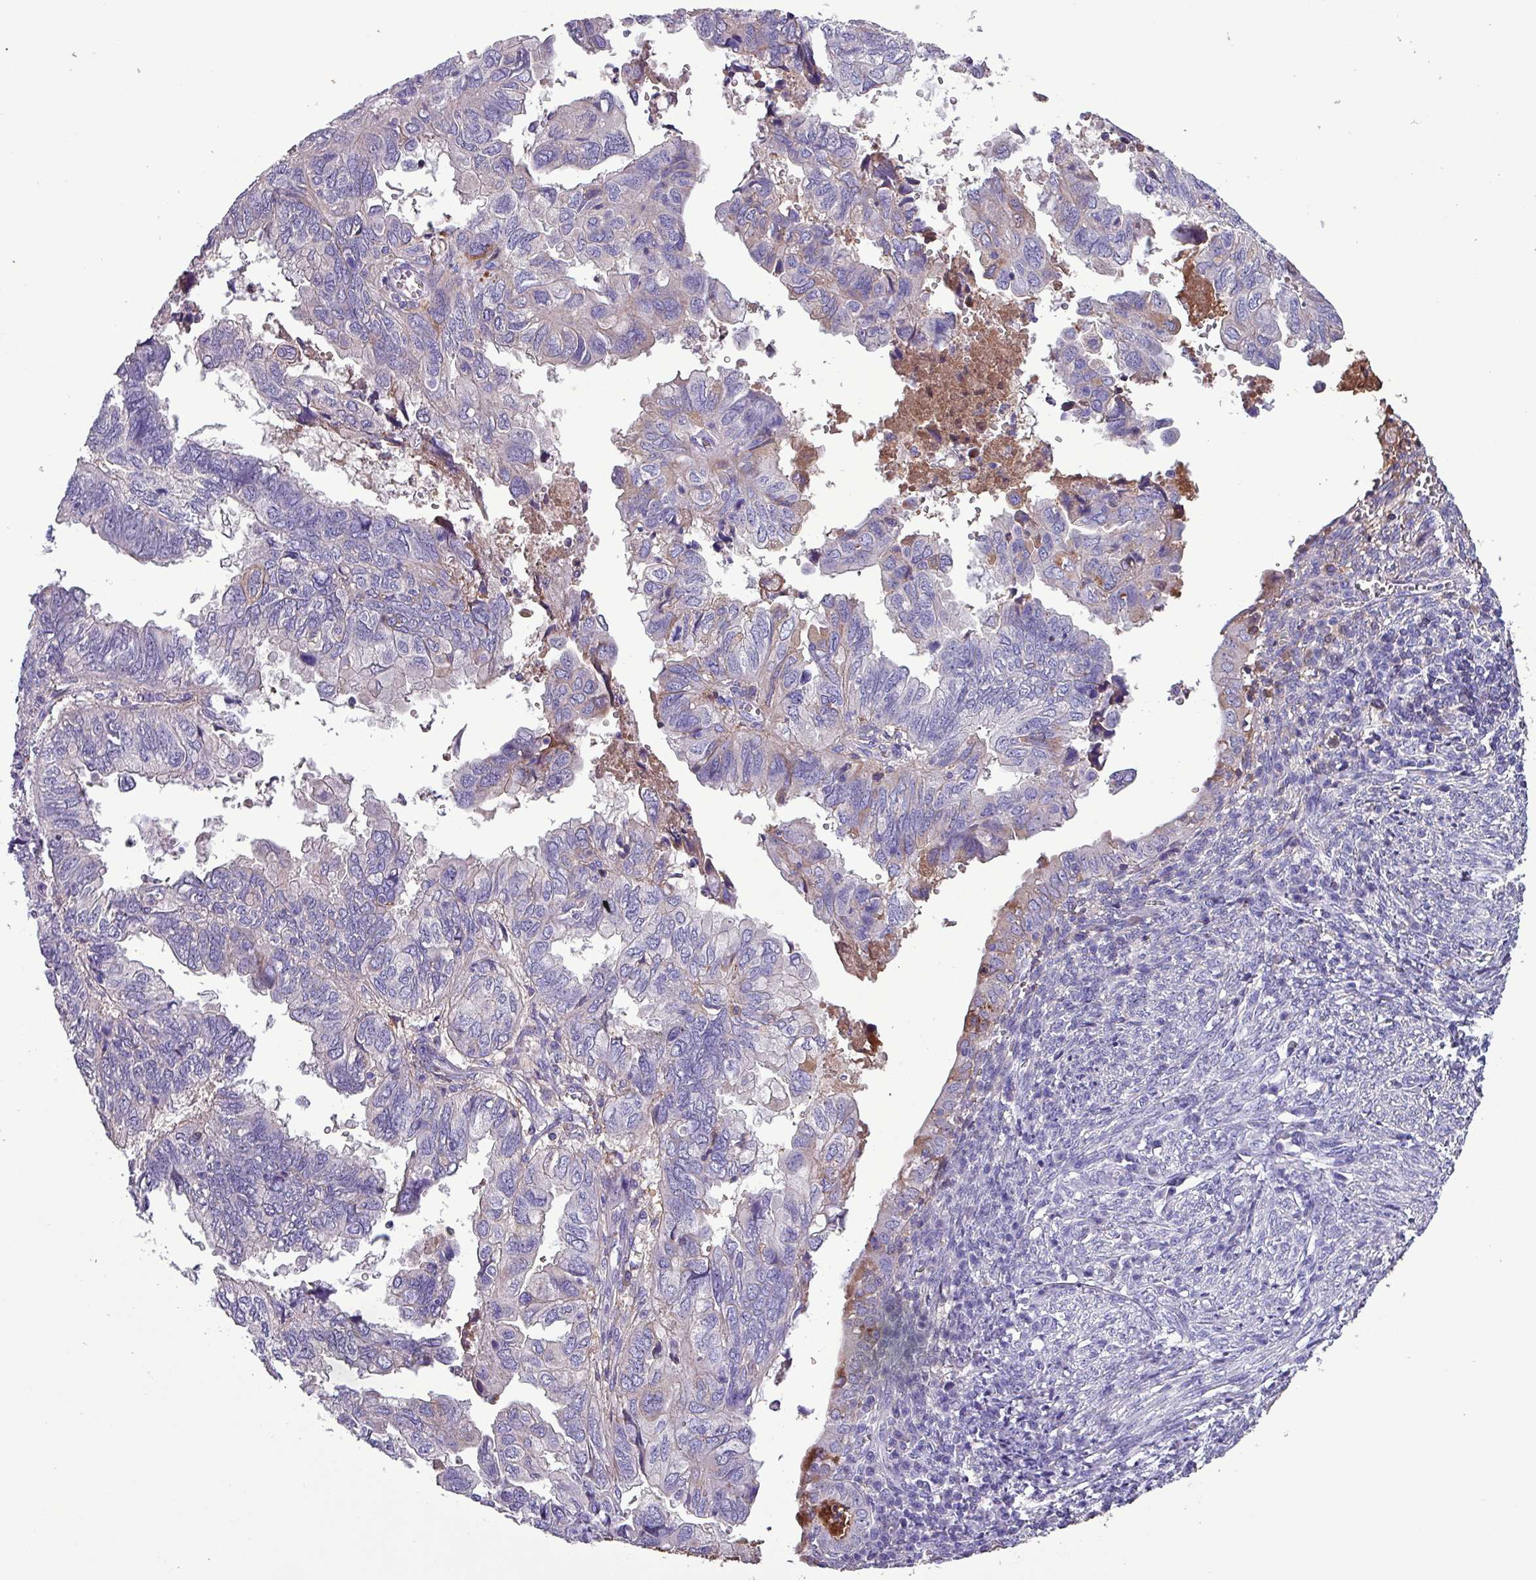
{"staining": {"intensity": "weak", "quantity": "<25%", "location": "cytoplasmic/membranous"}, "tissue": "endometrial cancer", "cell_type": "Tumor cells", "image_type": "cancer", "snomed": [{"axis": "morphology", "description": "Adenocarcinoma, NOS"}, {"axis": "topography", "description": "Uterus"}], "caption": "A micrograph of human adenocarcinoma (endometrial) is negative for staining in tumor cells.", "gene": "HP", "patient": {"sex": "female", "age": 77}}